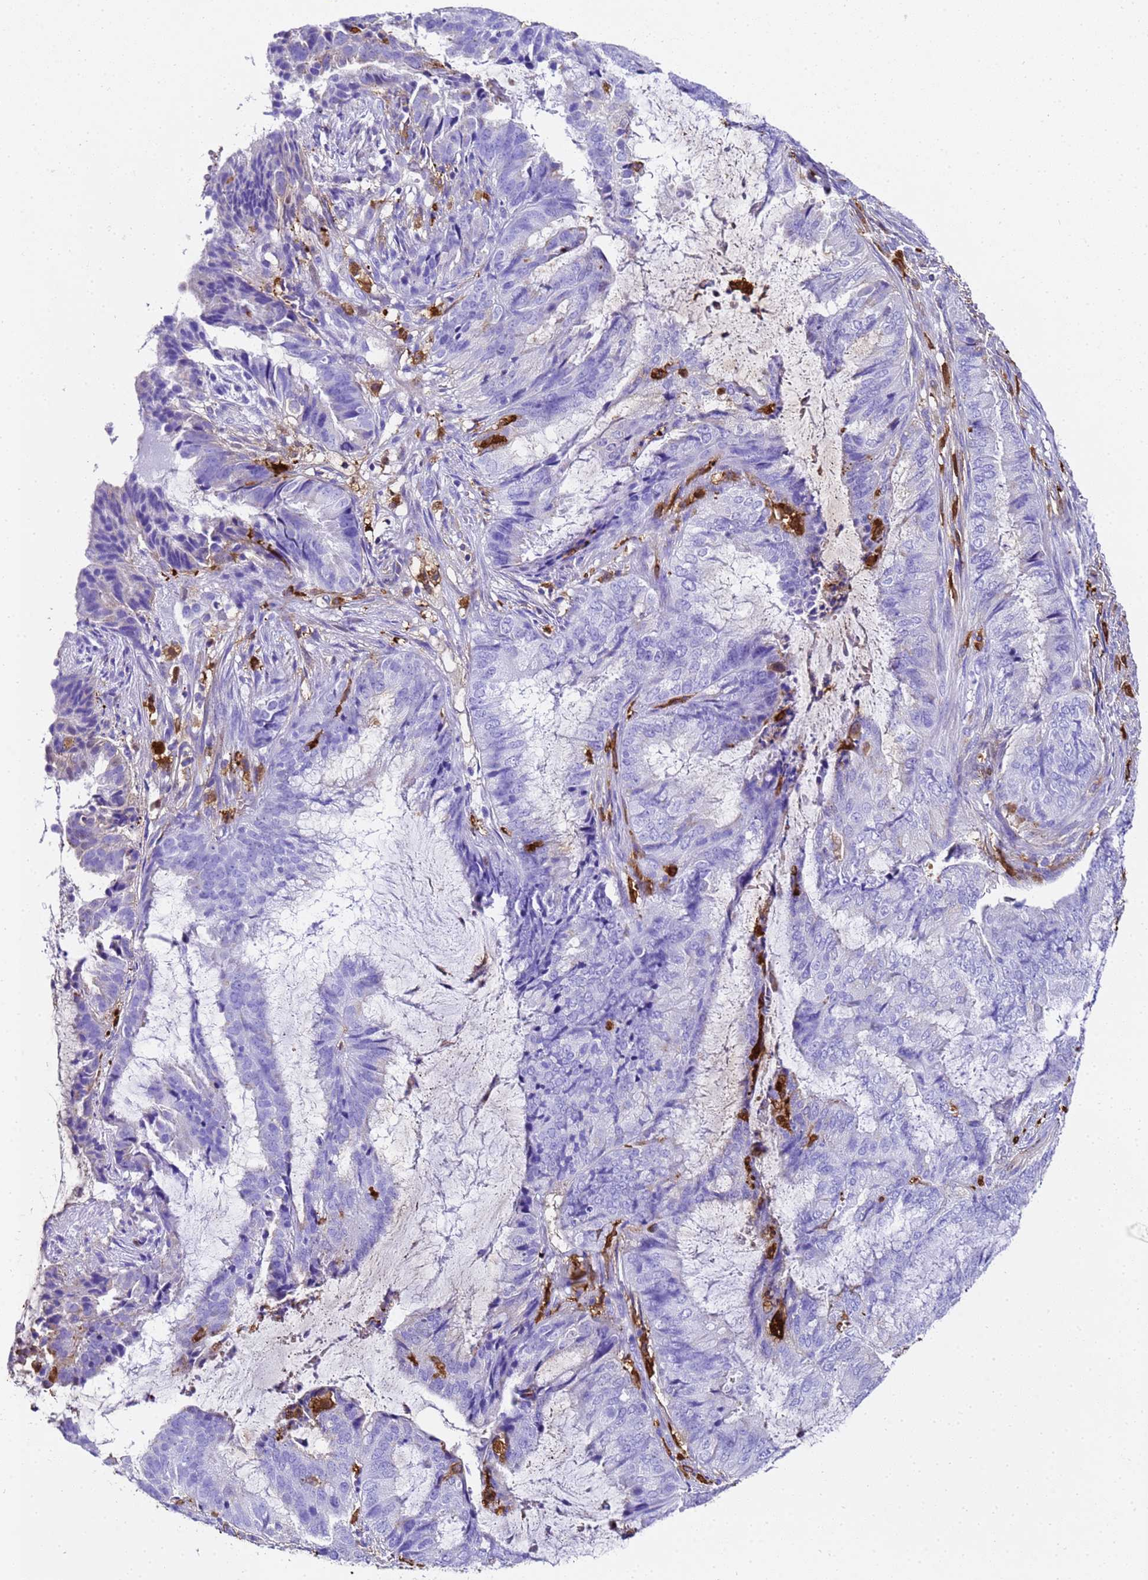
{"staining": {"intensity": "moderate", "quantity": "<25%", "location": "cytoplasmic/membranous"}, "tissue": "endometrial cancer", "cell_type": "Tumor cells", "image_type": "cancer", "snomed": [{"axis": "morphology", "description": "Adenocarcinoma, NOS"}, {"axis": "topography", "description": "Endometrium"}], "caption": "This is an image of immunohistochemistry staining of endometrial adenocarcinoma, which shows moderate positivity in the cytoplasmic/membranous of tumor cells.", "gene": "FTL", "patient": {"sex": "female", "age": 51}}